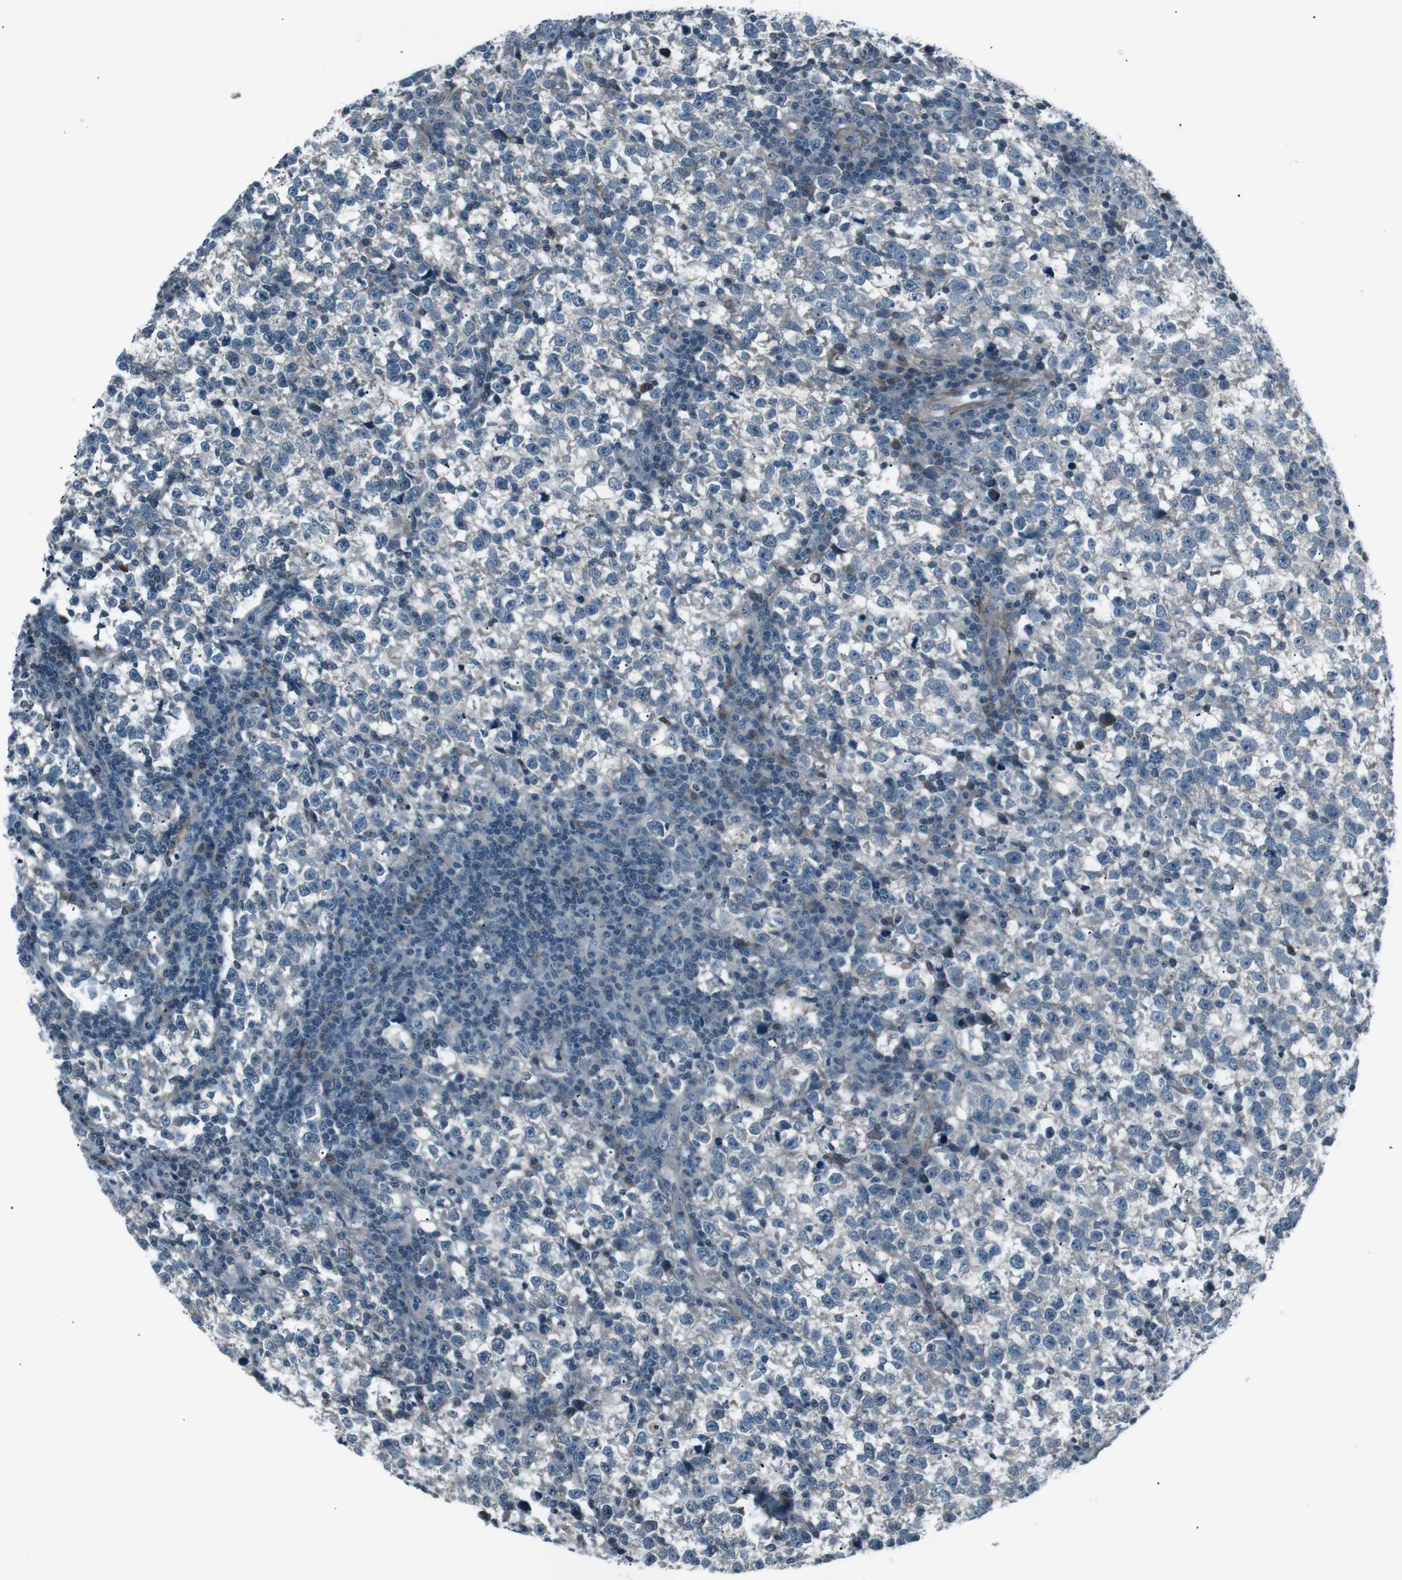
{"staining": {"intensity": "negative", "quantity": "none", "location": "none"}, "tissue": "testis cancer", "cell_type": "Tumor cells", "image_type": "cancer", "snomed": [{"axis": "morphology", "description": "Normal tissue, NOS"}, {"axis": "morphology", "description": "Seminoma, NOS"}, {"axis": "topography", "description": "Testis"}], "caption": "The IHC micrograph has no significant positivity in tumor cells of testis cancer (seminoma) tissue.", "gene": "PDLIM5", "patient": {"sex": "male", "age": 43}}